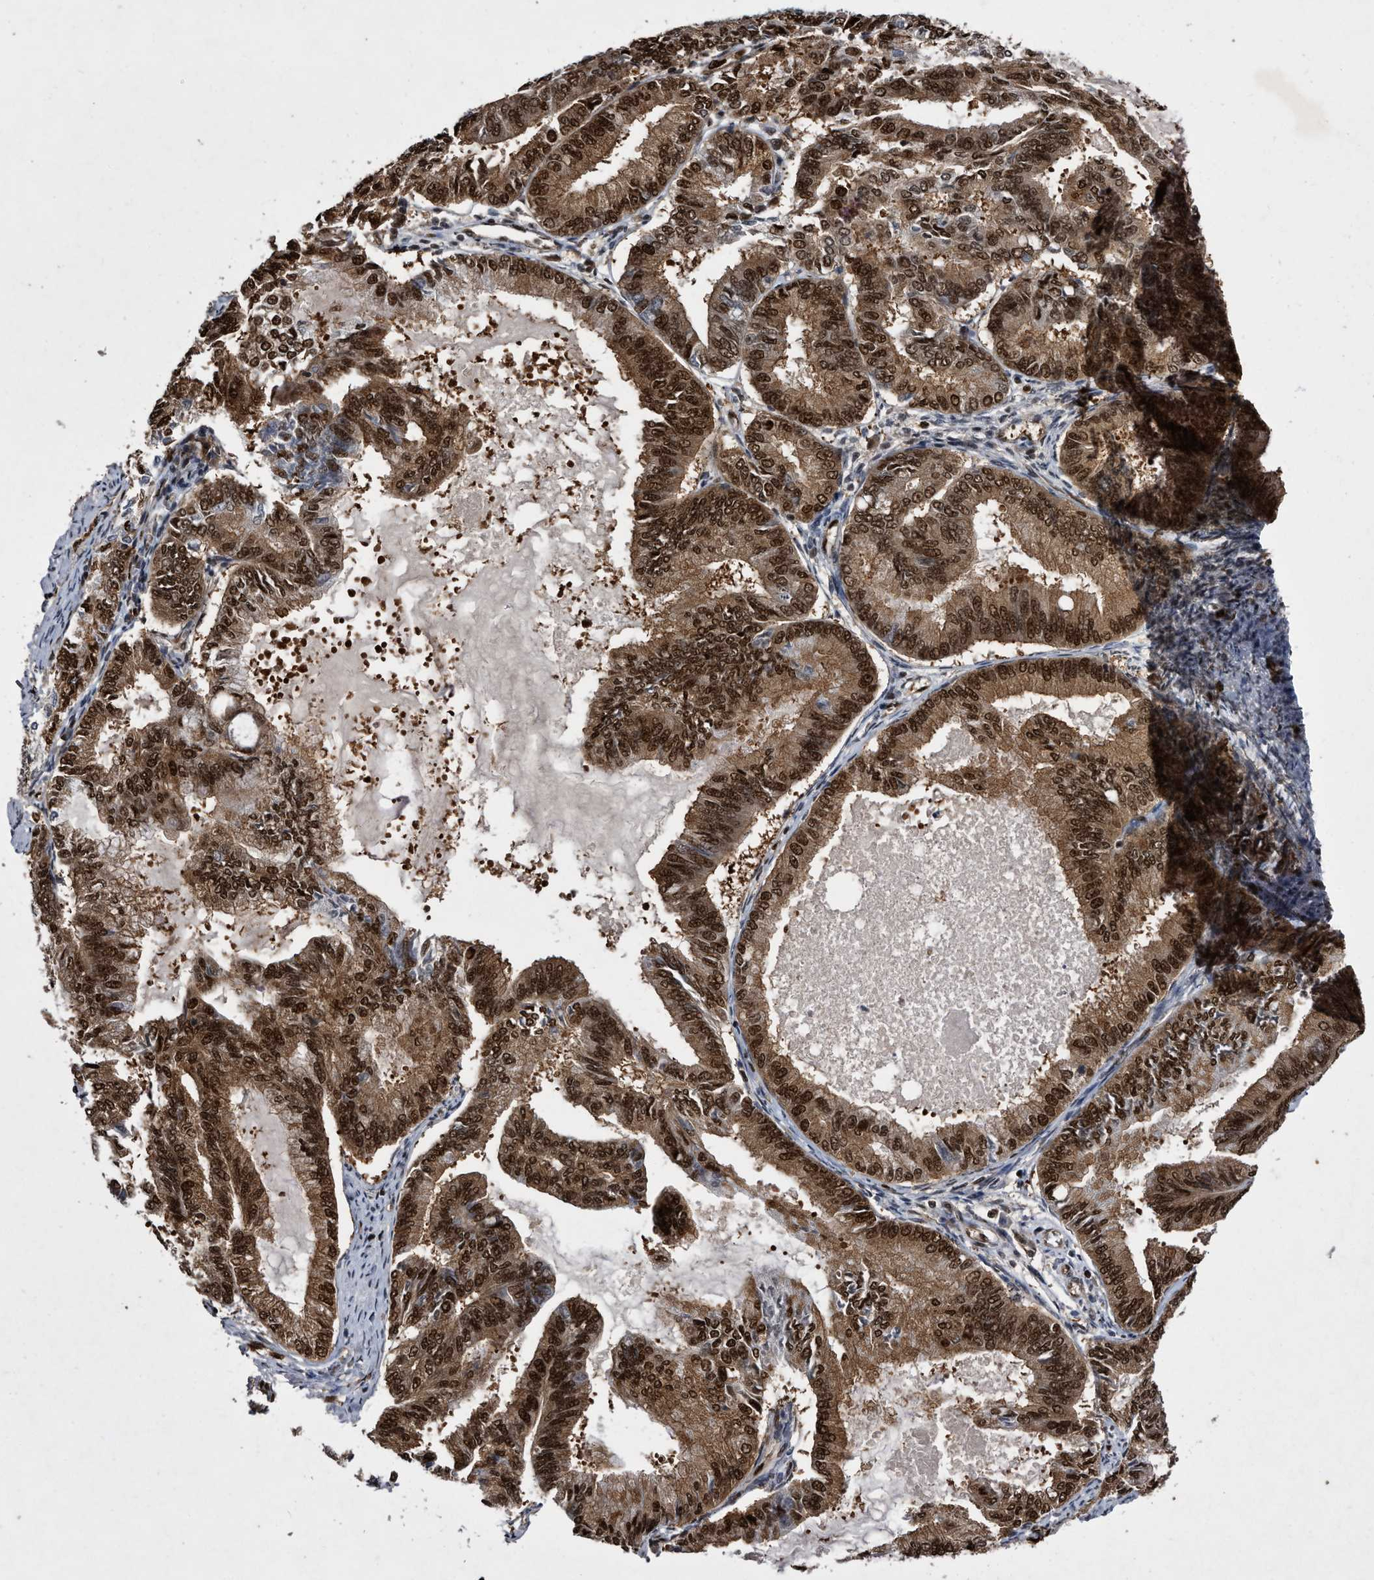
{"staining": {"intensity": "strong", "quantity": ">75%", "location": "cytoplasmic/membranous,nuclear"}, "tissue": "endometrial cancer", "cell_type": "Tumor cells", "image_type": "cancer", "snomed": [{"axis": "morphology", "description": "Adenocarcinoma, NOS"}, {"axis": "topography", "description": "Endometrium"}], "caption": "Immunohistochemistry (IHC) (DAB (3,3'-diaminobenzidine)) staining of human adenocarcinoma (endometrial) exhibits strong cytoplasmic/membranous and nuclear protein positivity in about >75% of tumor cells.", "gene": "RAD23B", "patient": {"sex": "female", "age": 86}}